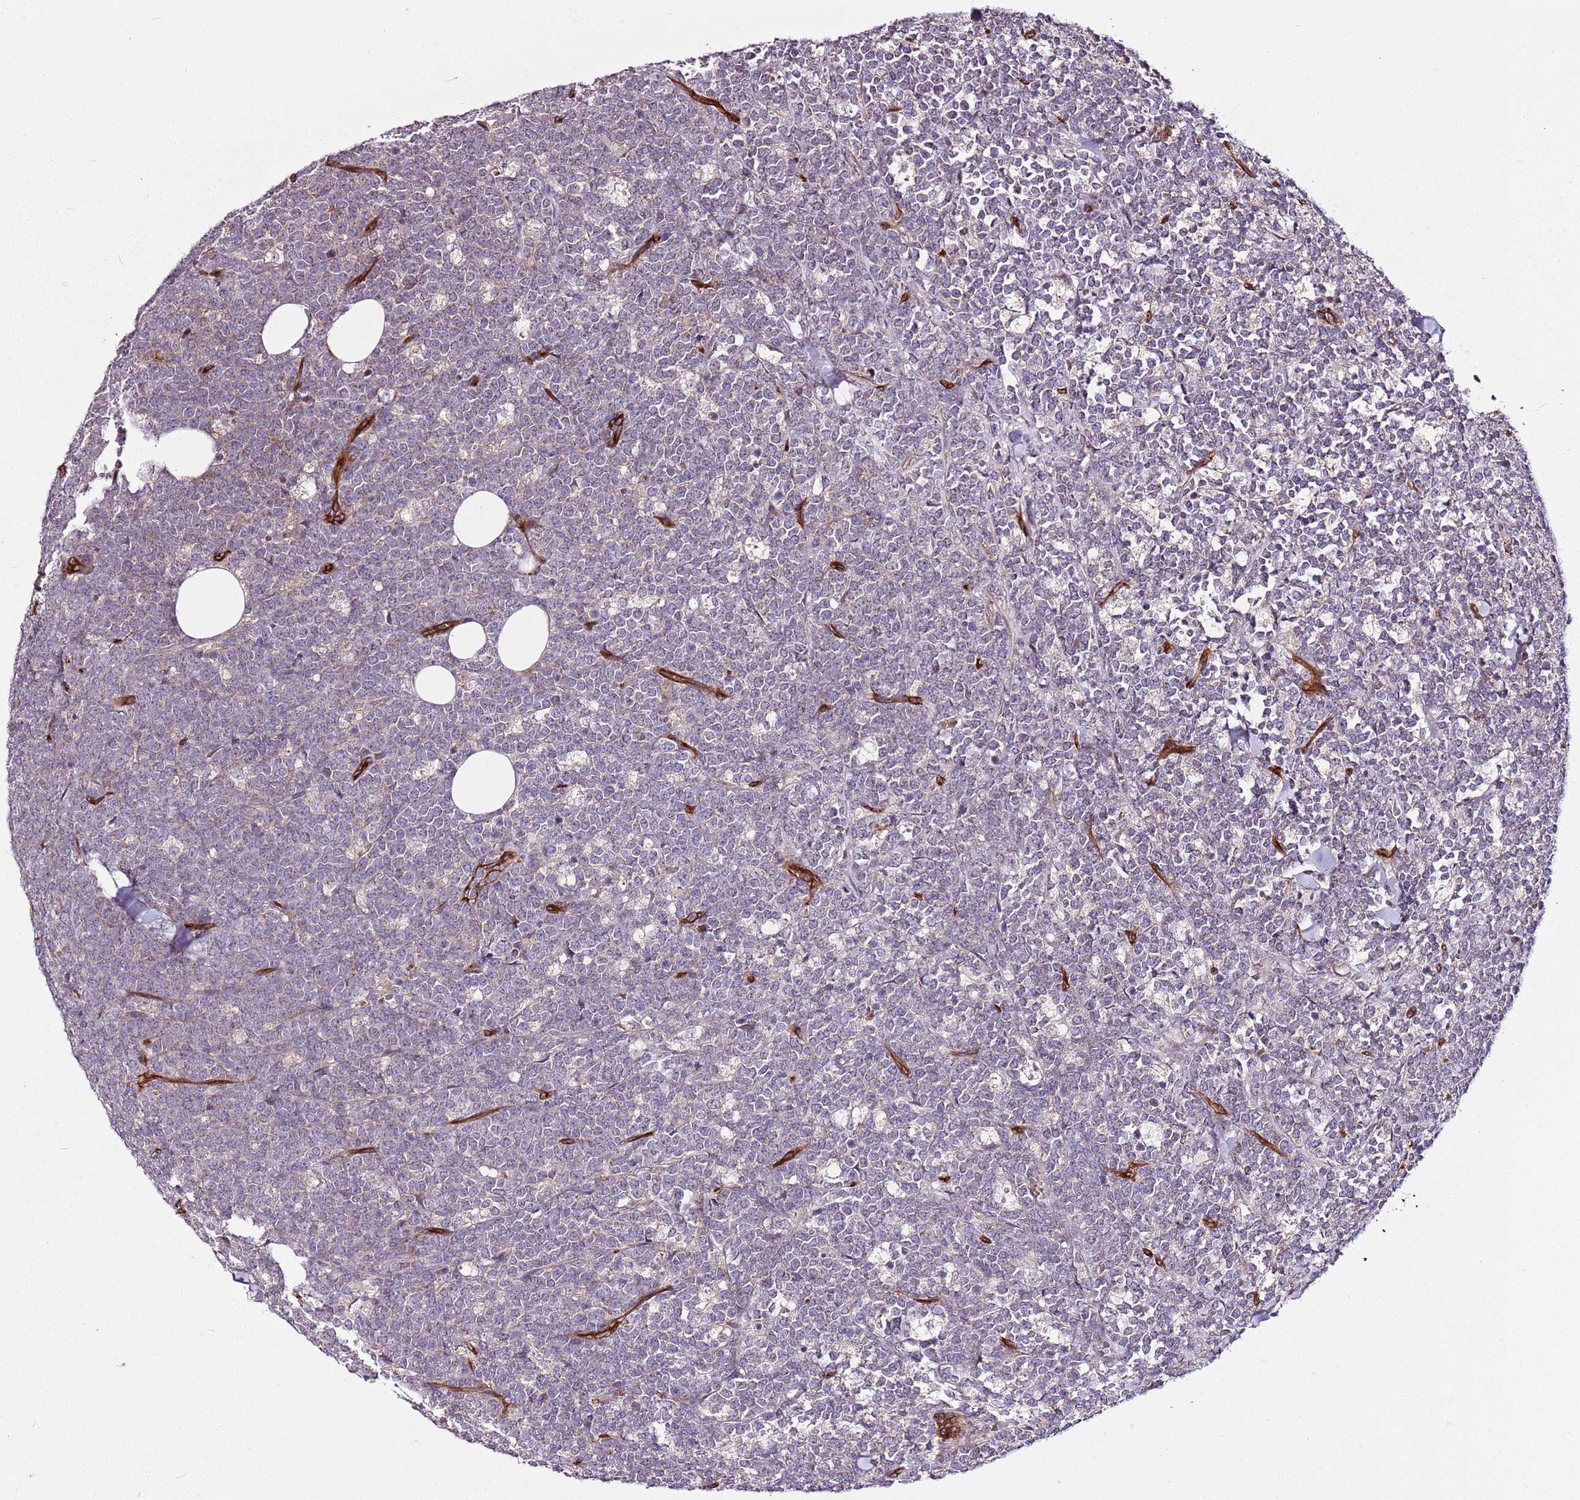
{"staining": {"intensity": "weak", "quantity": "25%-75%", "location": "cytoplasmic/membranous"}, "tissue": "lymphoma", "cell_type": "Tumor cells", "image_type": "cancer", "snomed": [{"axis": "morphology", "description": "Malignant lymphoma, non-Hodgkin's type, High grade"}, {"axis": "topography", "description": "Small intestine"}], "caption": "Human malignant lymphoma, non-Hodgkin's type (high-grade) stained with a protein marker shows weak staining in tumor cells.", "gene": "ZNF827", "patient": {"sex": "male", "age": 8}}